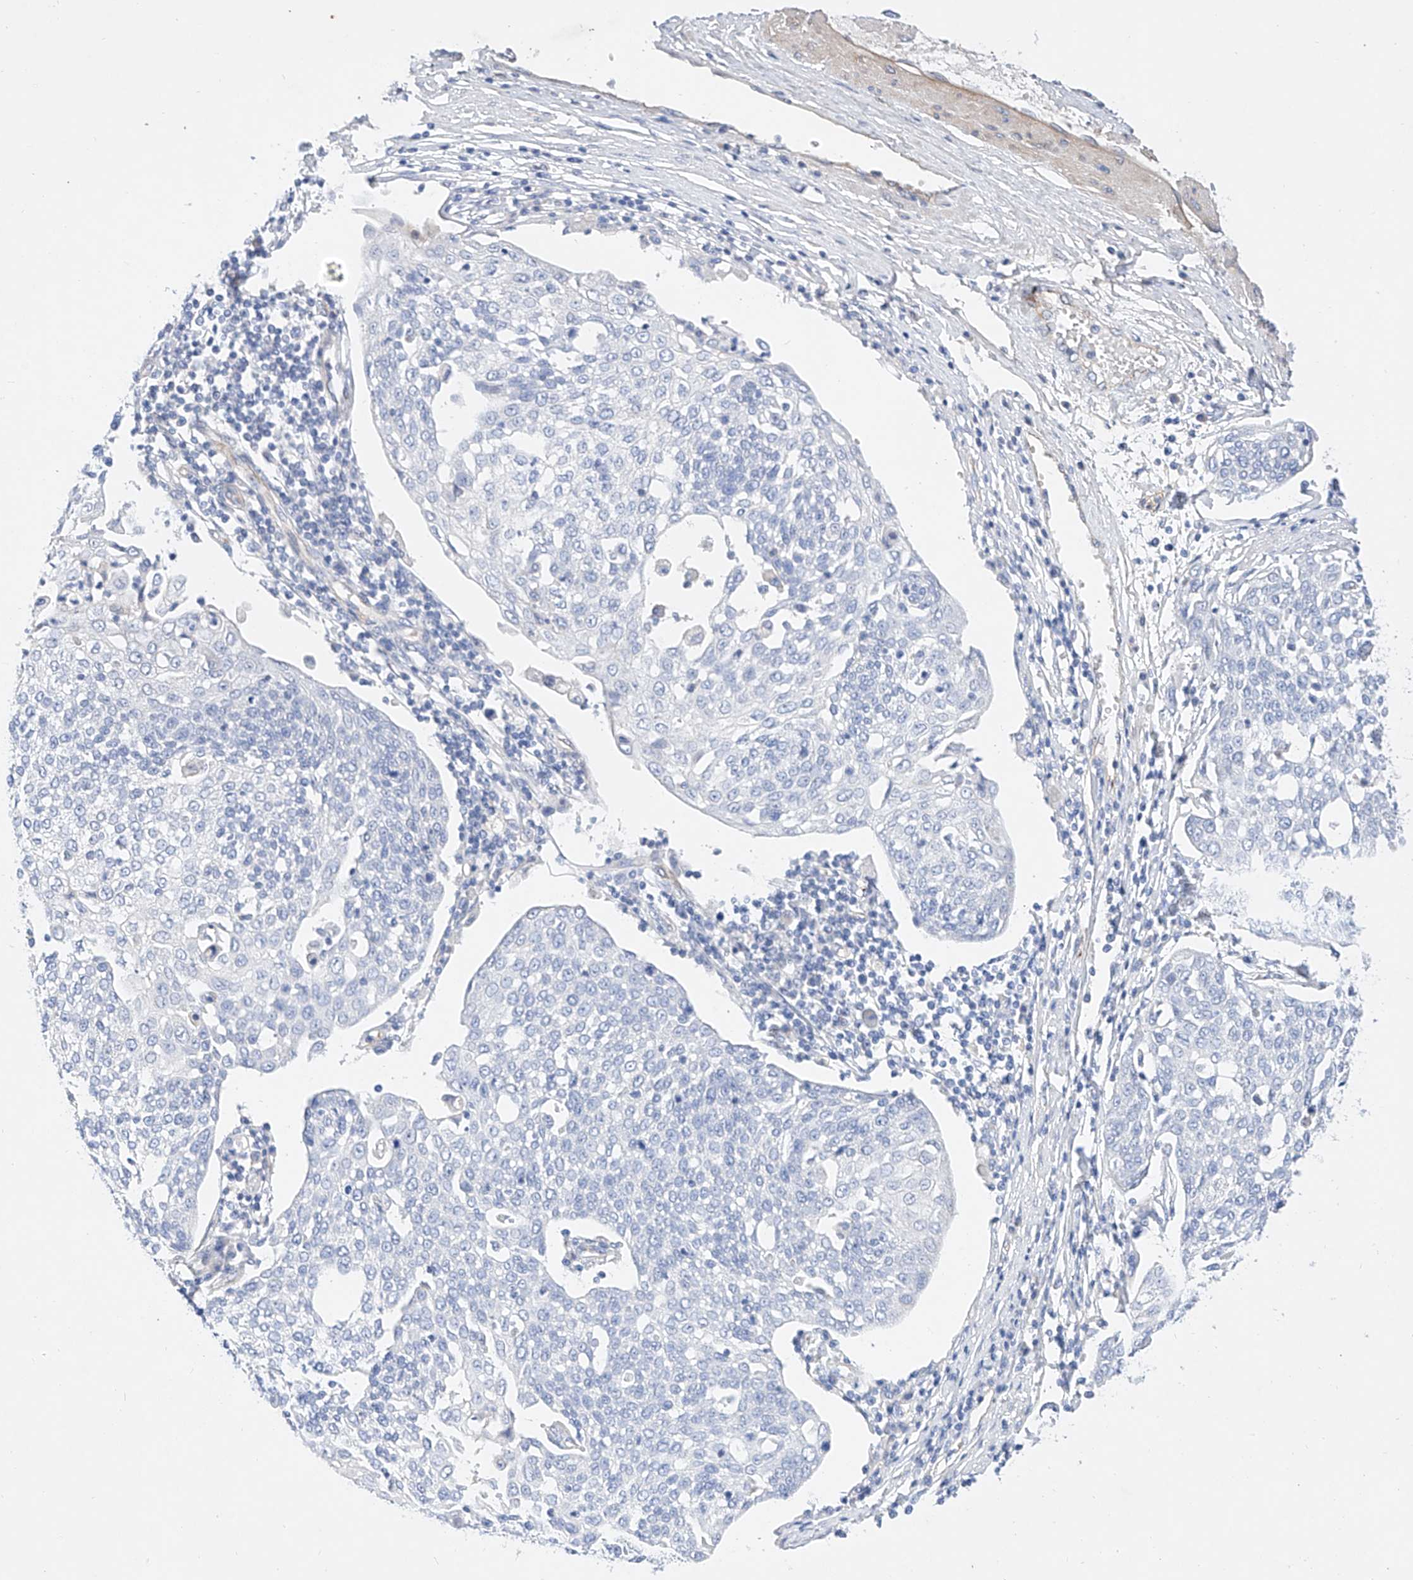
{"staining": {"intensity": "negative", "quantity": "none", "location": "none"}, "tissue": "cervical cancer", "cell_type": "Tumor cells", "image_type": "cancer", "snomed": [{"axis": "morphology", "description": "Squamous cell carcinoma, NOS"}, {"axis": "topography", "description": "Cervix"}], "caption": "Tumor cells are negative for brown protein staining in cervical cancer. (DAB IHC visualized using brightfield microscopy, high magnification).", "gene": "SBSPON", "patient": {"sex": "female", "age": 34}}